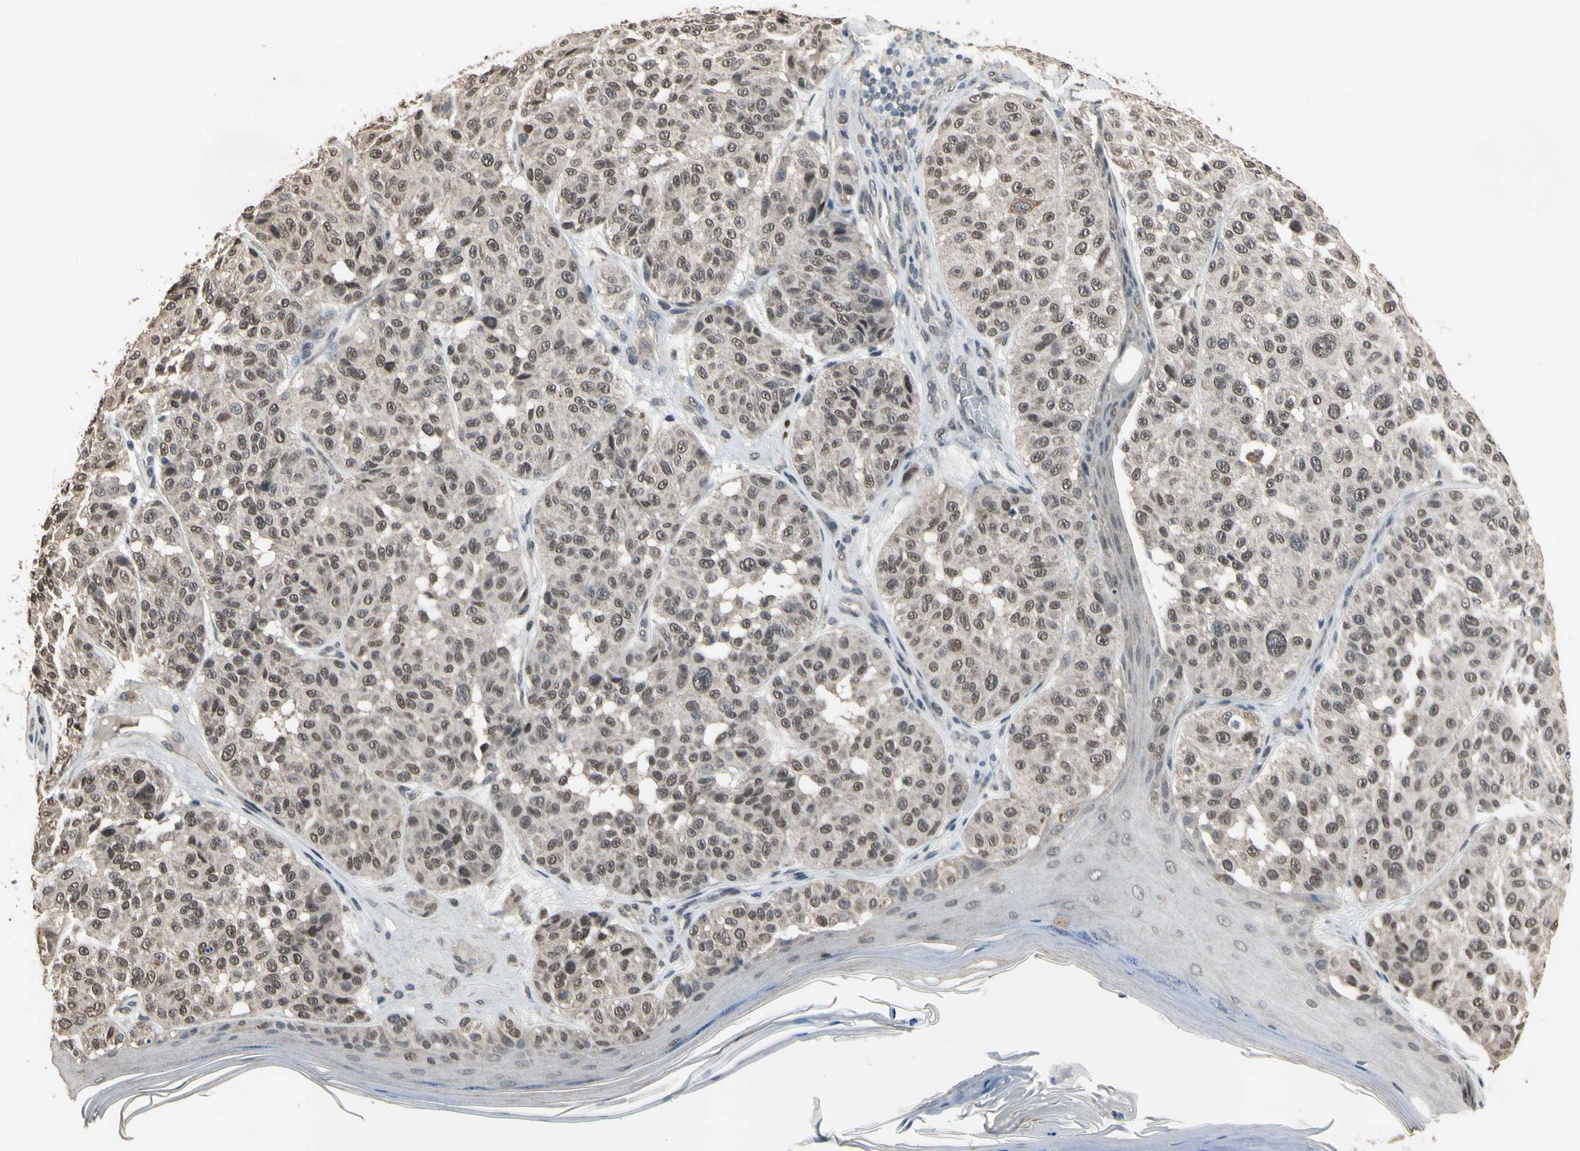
{"staining": {"intensity": "weak", "quantity": ">75%", "location": "nuclear"}, "tissue": "melanoma", "cell_type": "Tumor cells", "image_type": "cancer", "snomed": [{"axis": "morphology", "description": "Malignant melanoma, NOS"}, {"axis": "topography", "description": "Skin"}], "caption": "Malignant melanoma stained for a protein (brown) exhibits weak nuclear positive expression in approximately >75% of tumor cells.", "gene": "ZNF174", "patient": {"sex": "female", "age": 46}}